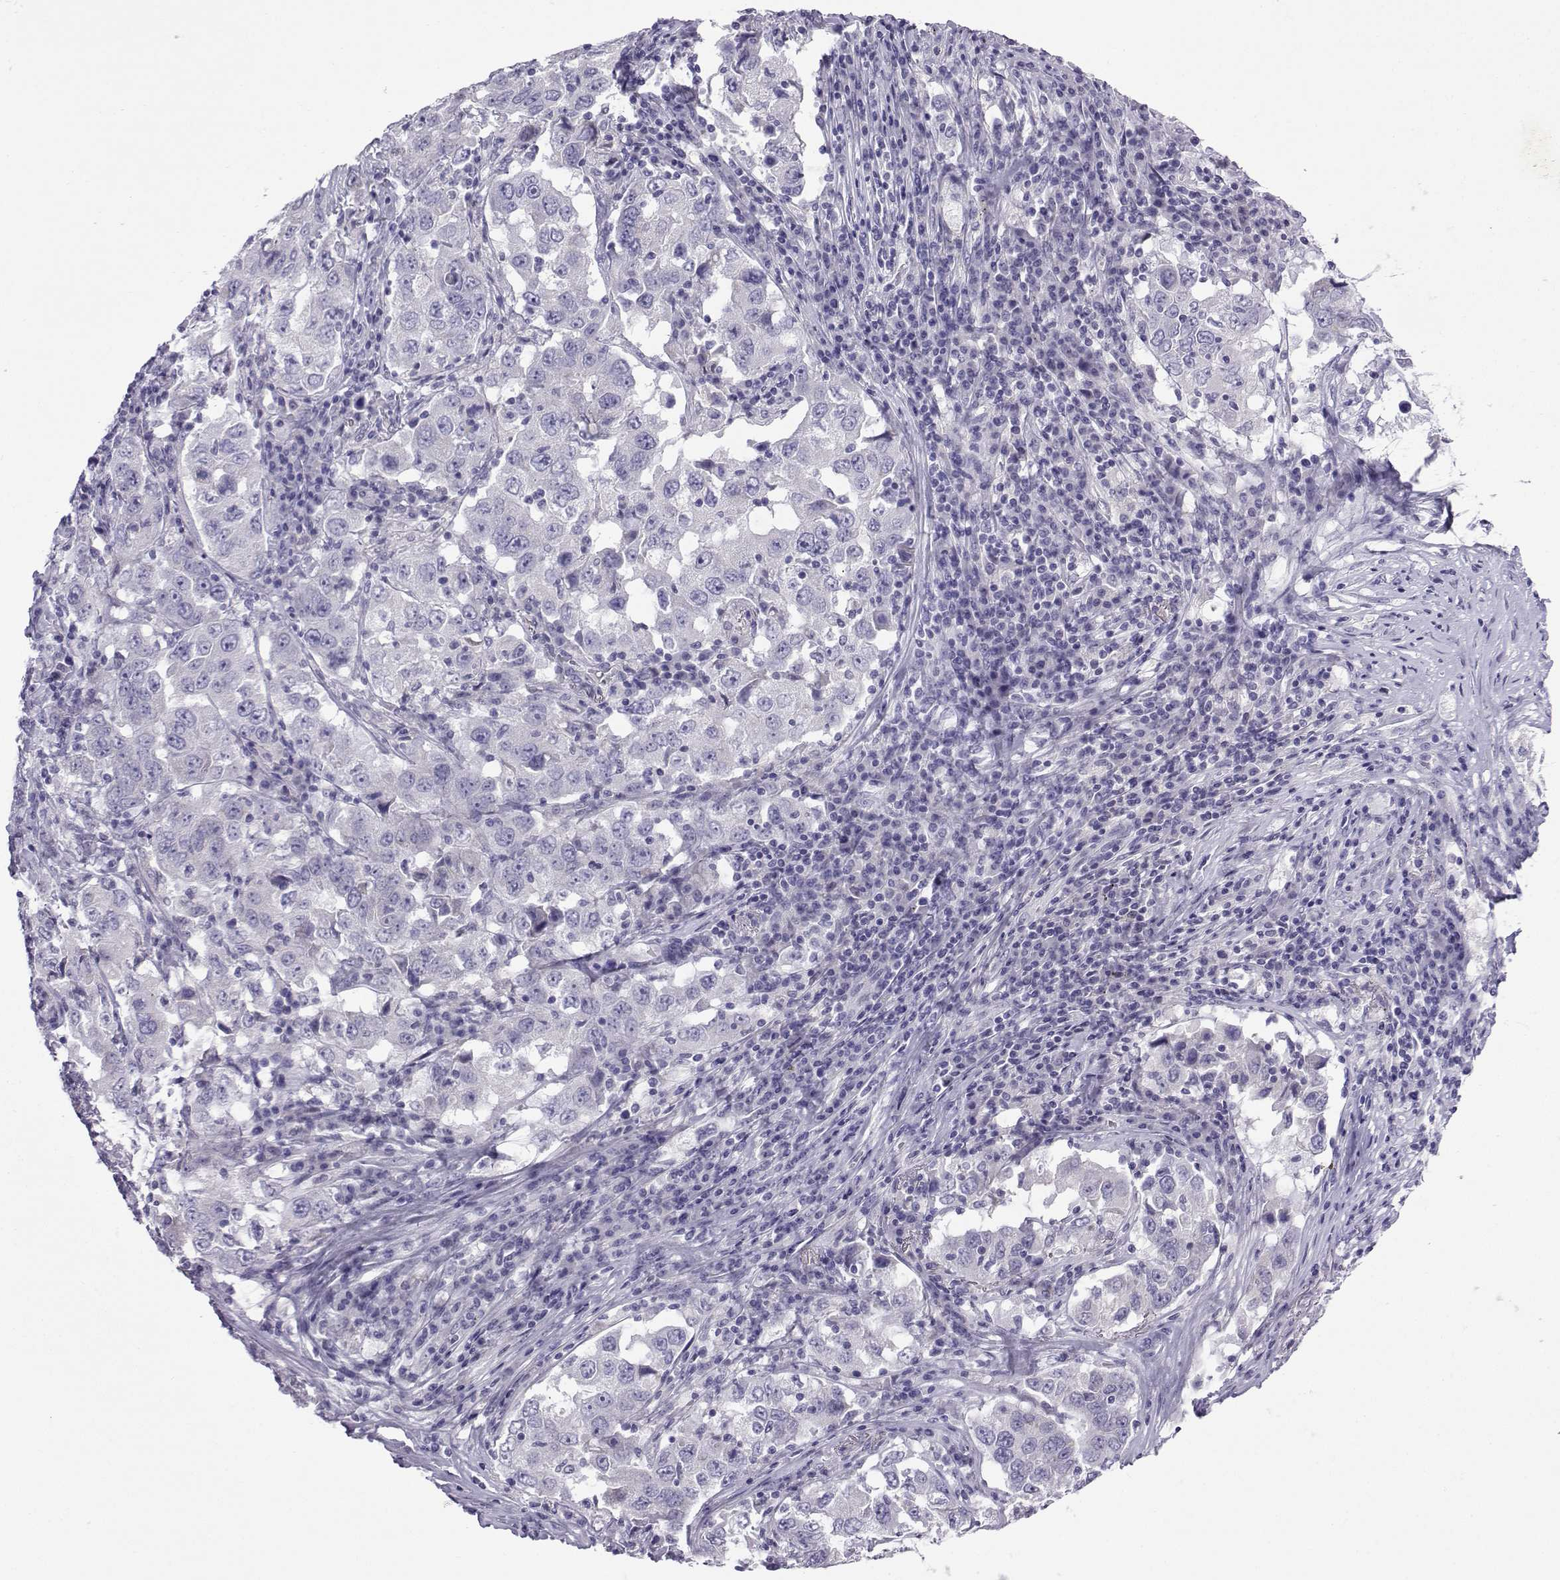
{"staining": {"intensity": "negative", "quantity": "none", "location": "none"}, "tissue": "lung cancer", "cell_type": "Tumor cells", "image_type": "cancer", "snomed": [{"axis": "morphology", "description": "Adenocarcinoma, NOS"}, {"axis": "topography", "description": "Lung"}], "caption": "Tumor cells are negative for protein expression in human lung adenocarcinoma.", "gene": "FBXO24", "patient": {"sex": "male", "age": 73}}